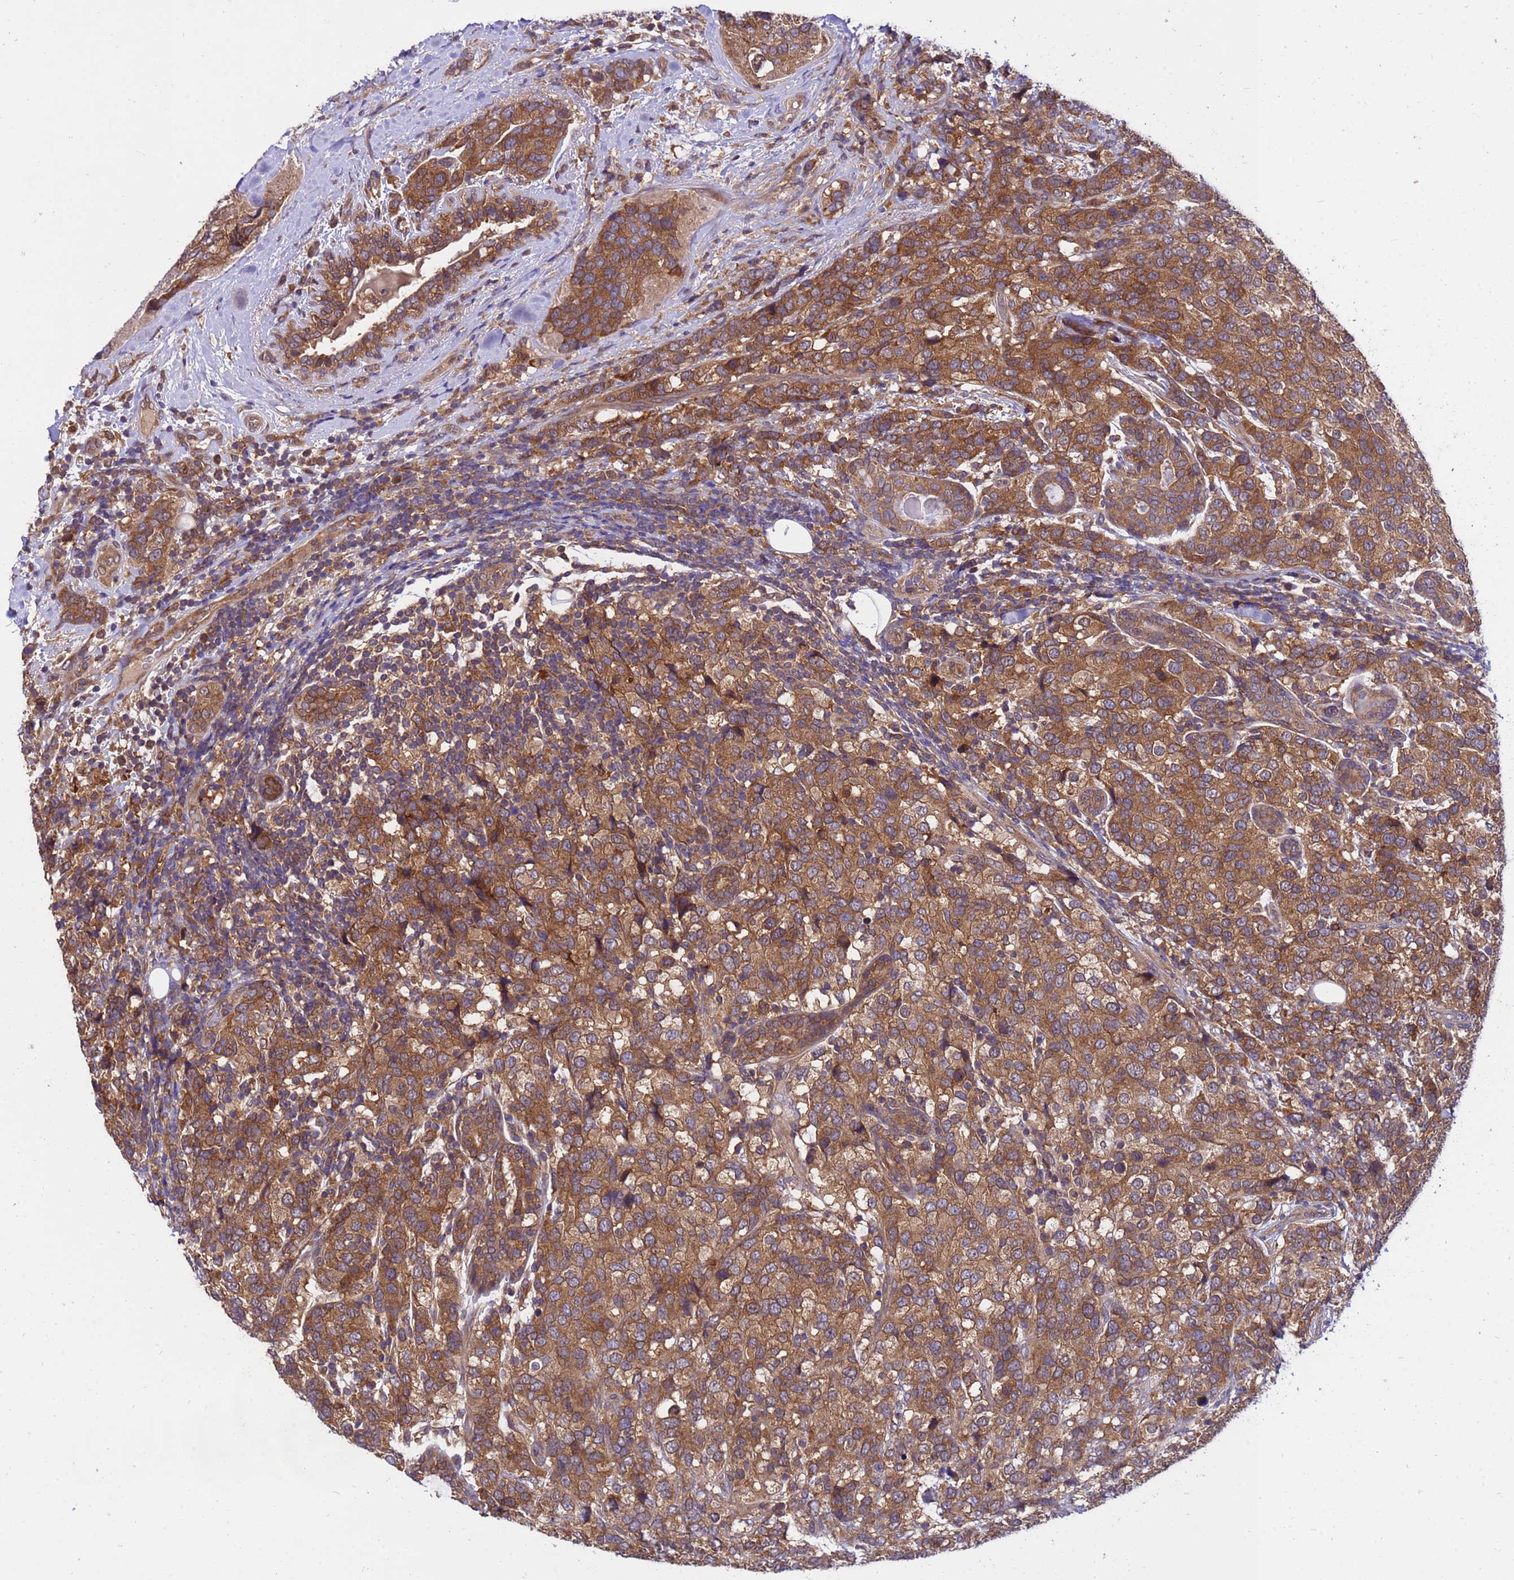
{"staining": {"intensity": "moderate", "quantity": ">75%", "location": "cytoplasmic/membranous"}, "tissue": "breast cancer", "cell_type": "Tumor cells", "image_type": "cancer", "snomed": [{"axis": "morphology", "description": "Lobular carcinoma"}, {"axis": "topography", "description": "Breast"}], "caption": "Protein staining of breast cancer (lobular carcinoma) tissue demonstrates moderate cytoplasmic/membranous staining in about >75% of tumor cells.", "gene": "GET3", "patient": {"sex": "female", "age": 59}}